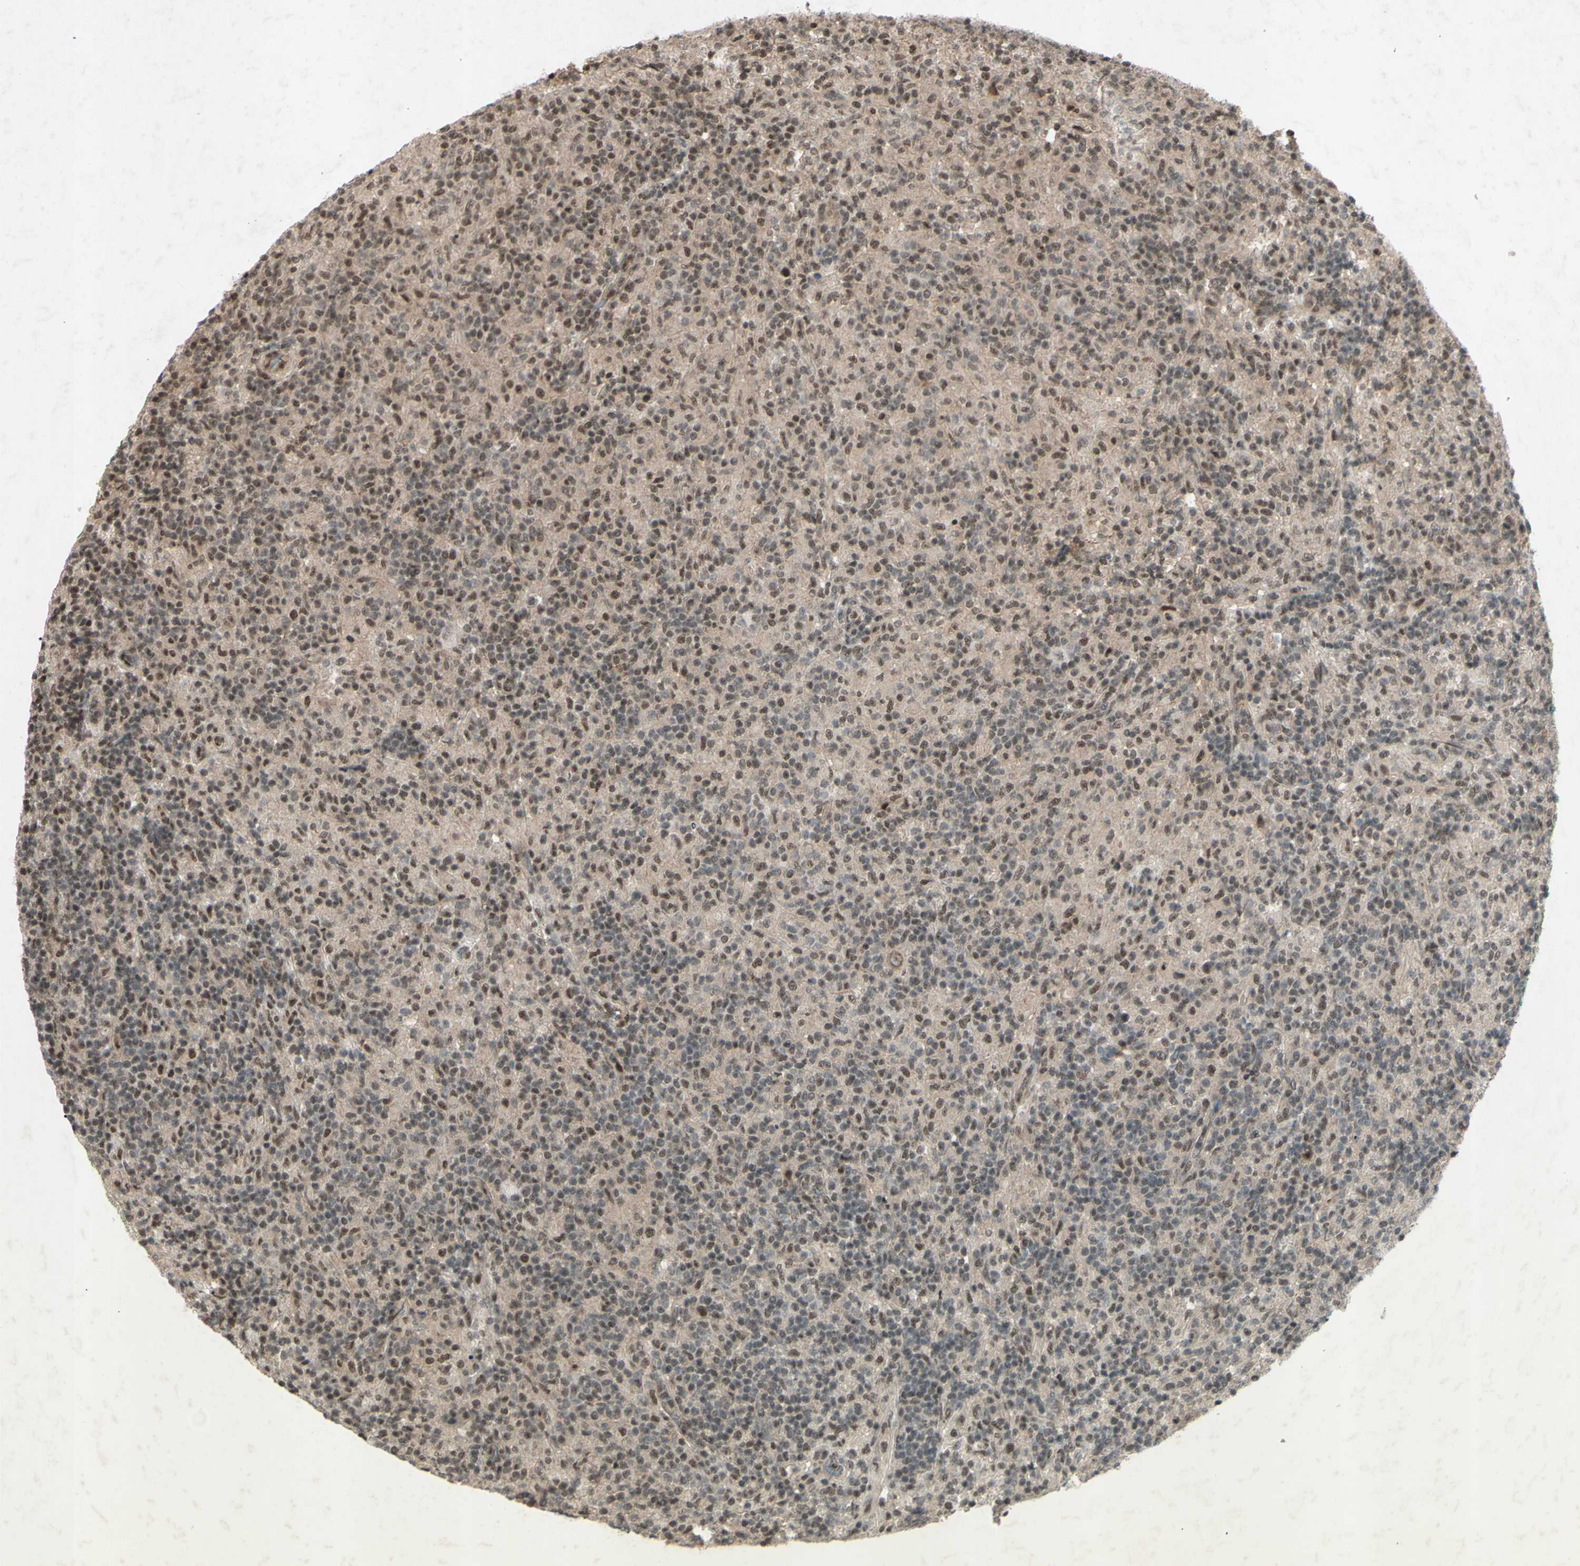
{"staining": {"intensity": "weak", "quantity": ">75%", "location": "cytoplasmic/membranous,nuclear"}, "tissue": "lymphoma", "cell_type": "Tumor cells", "image_type": "cancer", "snomed": [{"axis": "morphology", "description": "Hodgkin's disease, NOS"}, {"axis": "topography", "description": "Lymph node"}], "caption": "IHC staining of Hodgkin's disease, which demonstrates low levels of weak cytoplasmic/membranous and nuclear staining in about >75% of tumor cells indicating weak cytoplasmic/membranous and nuclear protein staining. The staining was performed using DAB (brown) for protein detection and nuclei were counterstained in hematoxylin (blue).", "gene": "SNW1", "patient": {"sex": "male", "age": 70}}